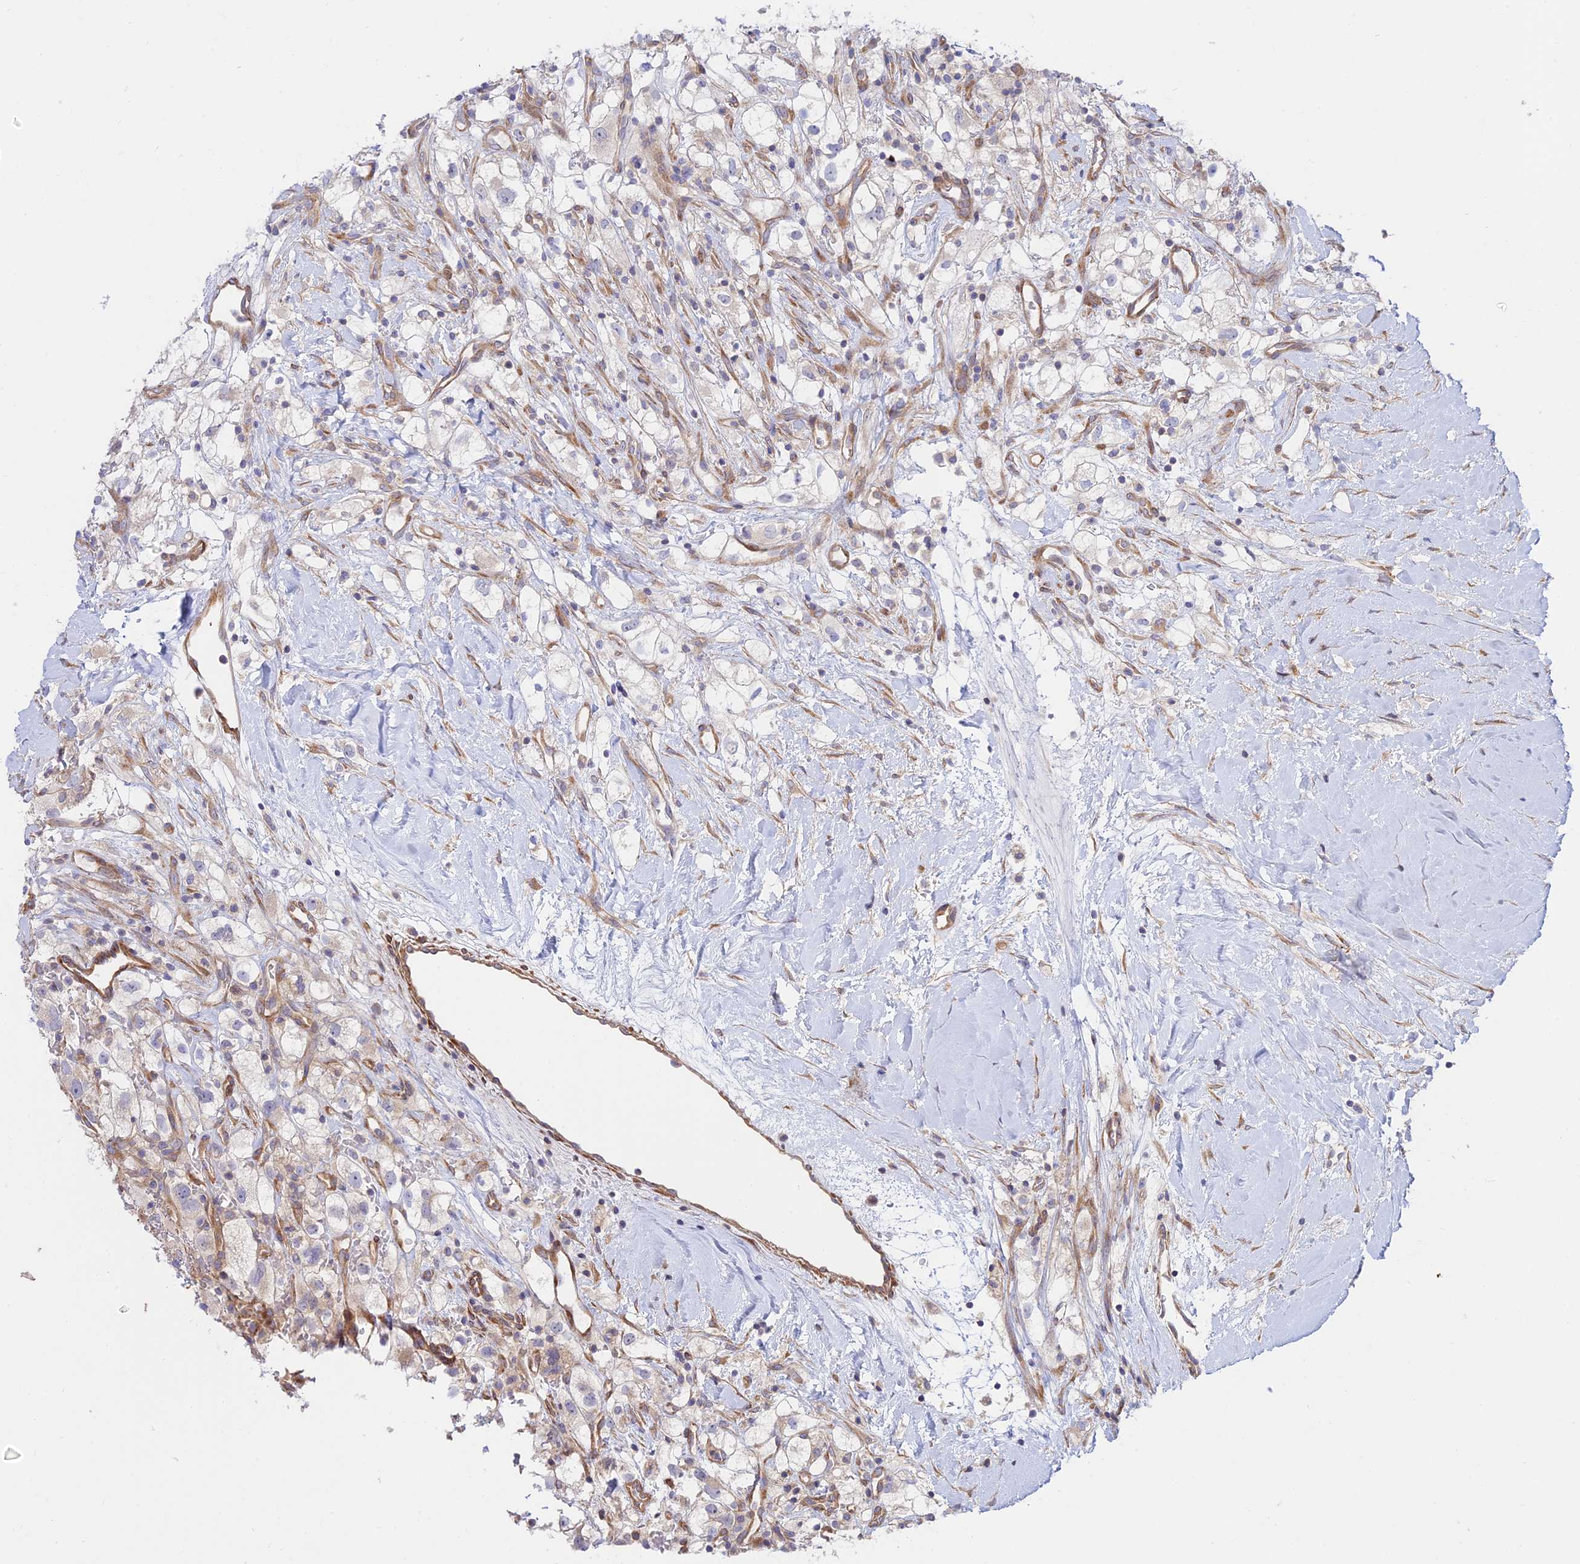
{"staining": {"intensity": "negative", "quantity": "none", "location": "none"}, "tissue": "renal cancer", "cell_type": "Tumor cells", "image_type": "cancer", "snomed": [{"axis": "morphology", "description": "Adenocarcinoma, NOS"}, {"axis": "topography", "description": "Kidney"}], "caption": "A high-resolution image shows immunohistochemistry (IHC) staining of renal adenocarcinoma, which exhibits no significant expression in tumor cells.", "gene": "KCNAB1", "patient": {"sex": "male", "age": 59}}